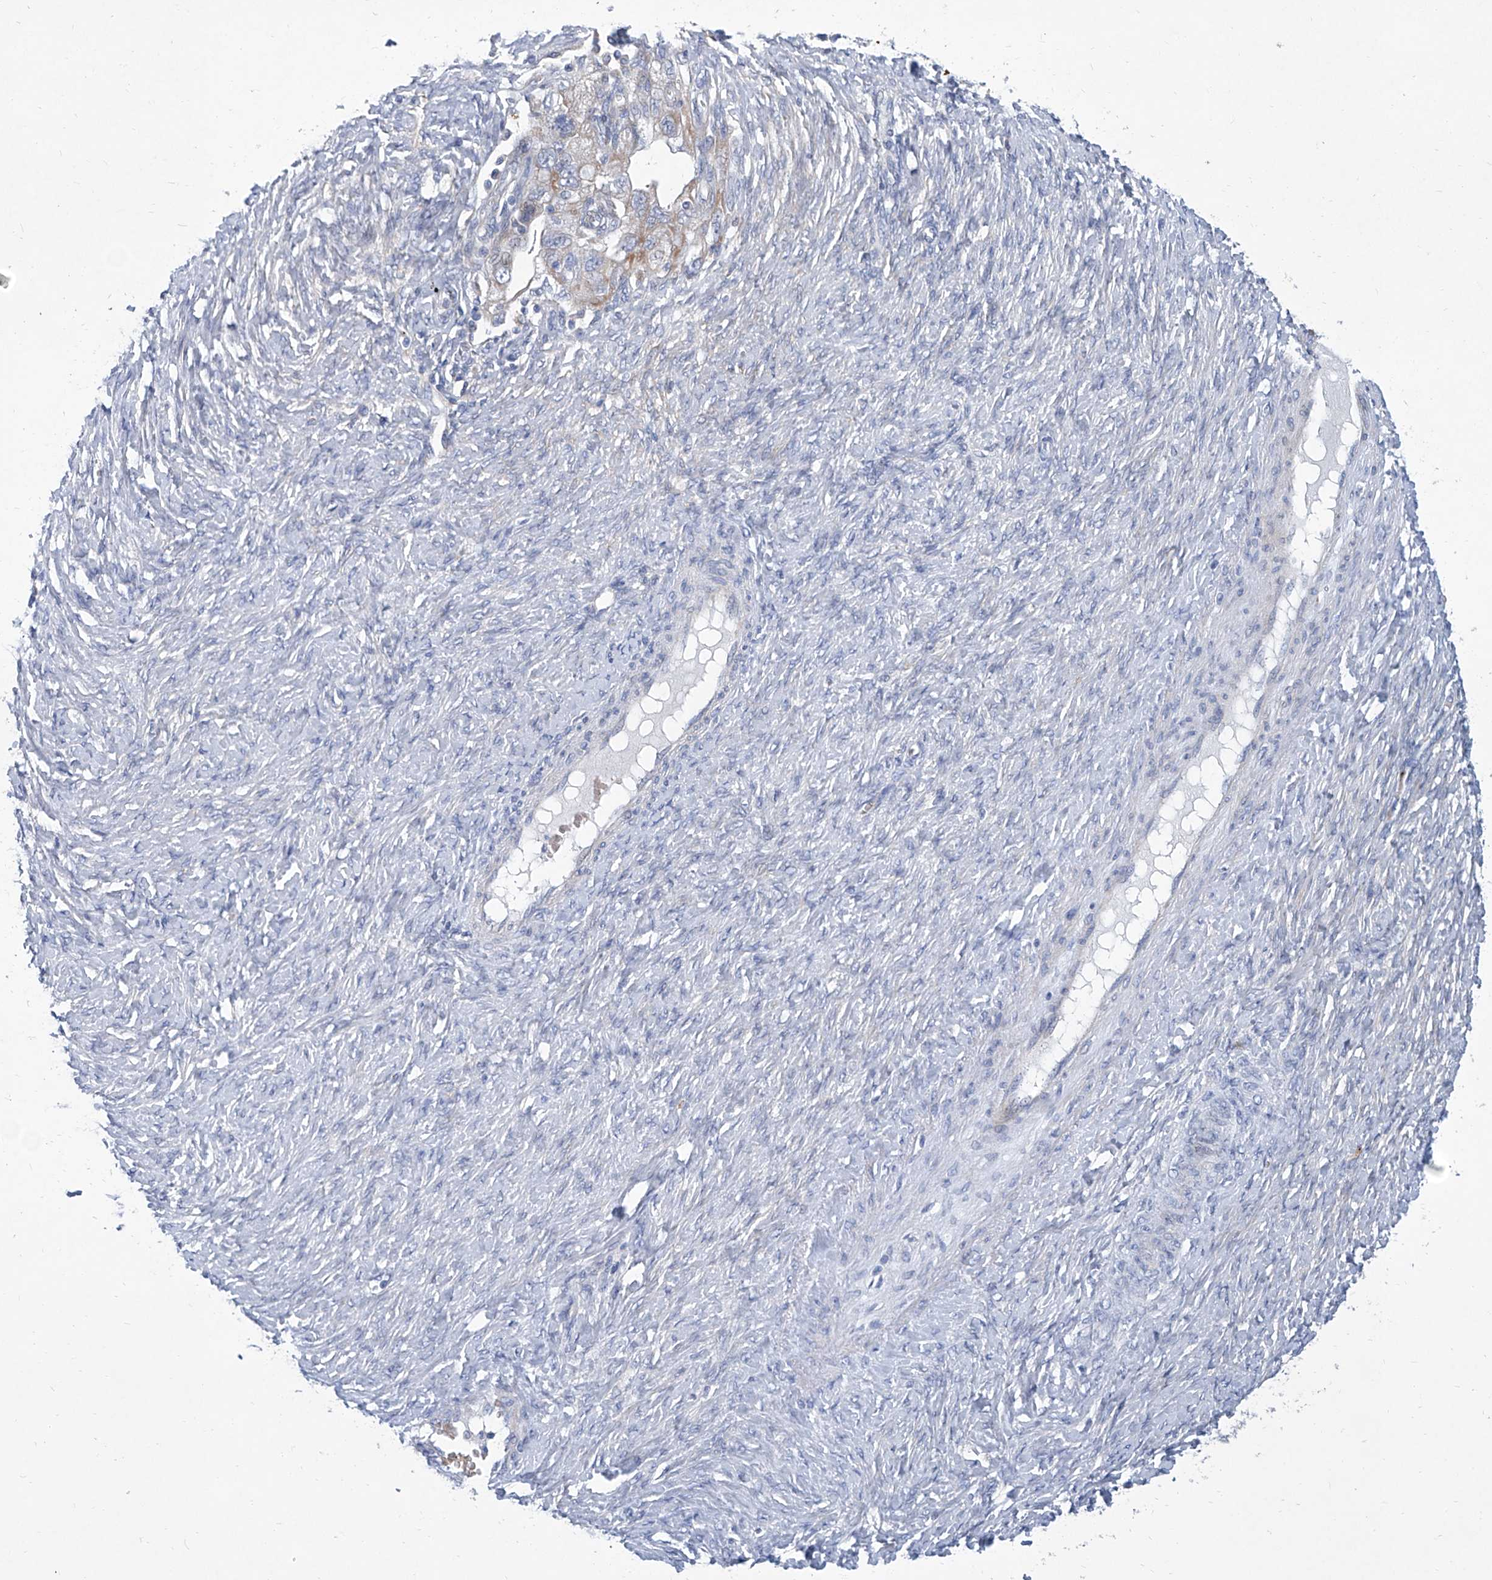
{"staining": {"intensity": "negative", "quantity": "none", "location": "none"}, "tissue": "ovarian cancer", "cell_type": "Tumor cells", "image_type": "cancer", "snomed": [{"axis": "morphology", "description": "Carcinoma, NOS"}, {"axis": "morphology", "description": "Cystadenocarcinoma, serous, NOS"}, {"axis": "topography", "description": "Ovary"}], "caption": "This is a micrograph of immunohistochemistry (IHC) staining of ovarian serous cystadenocarcinoma, which shows no staining in tumor cells. The staining was performed using DAB (3,3'-diaminobenzidine) to visualize the protein expression in brown, while the nuclei were stained in blue with hematoxylin (Magnification: 20x).", "gene": "FPR2", "patient": {"sex": "female", "age": 69}}